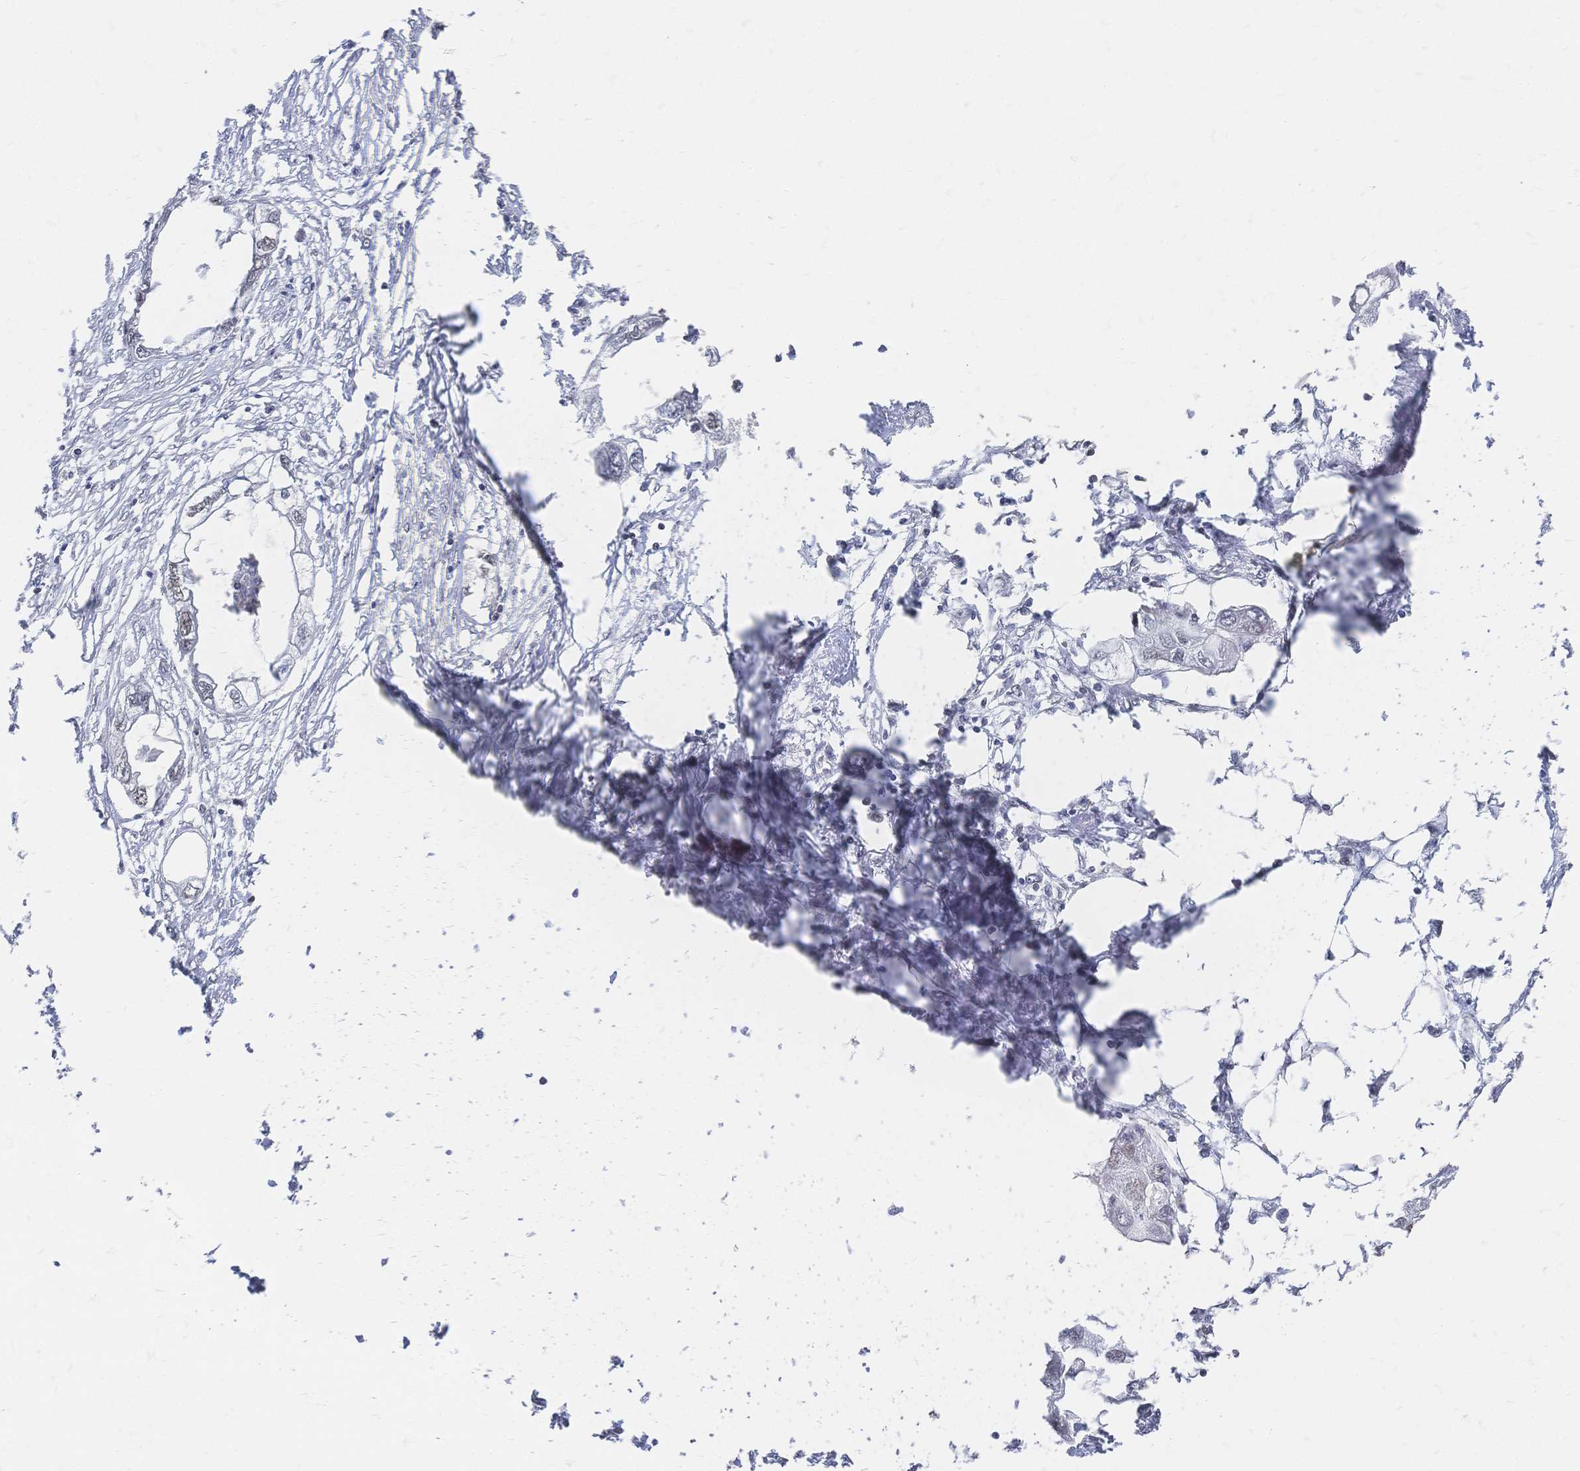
{"staining": {"intensity": "weak", "quantity": "<25%", "location": "nuclear"}, "tissue": "endometrial cancer", "cell_type": "Tumor cells", "image_type": "cancer", "snomed": [{"axis": "morphology", "description": "Adenocarcinoma, NOS"}, {"axis": "morphology", "description": "Adenocarcinoma, metastatic, NOS"}, {"axis": "topography", "description": "Adipose tissue"}, {"axis": "topography", "description": "Endometrium"}], "caption": "IHC photomicrograph of neoplastic tissue: adenocarcinoma (endometrial) stained with DAB reveals no significant protein positivity in tumor cells.", "gene": "NELFA", "patient": {"sex": "female", "age": 67}}